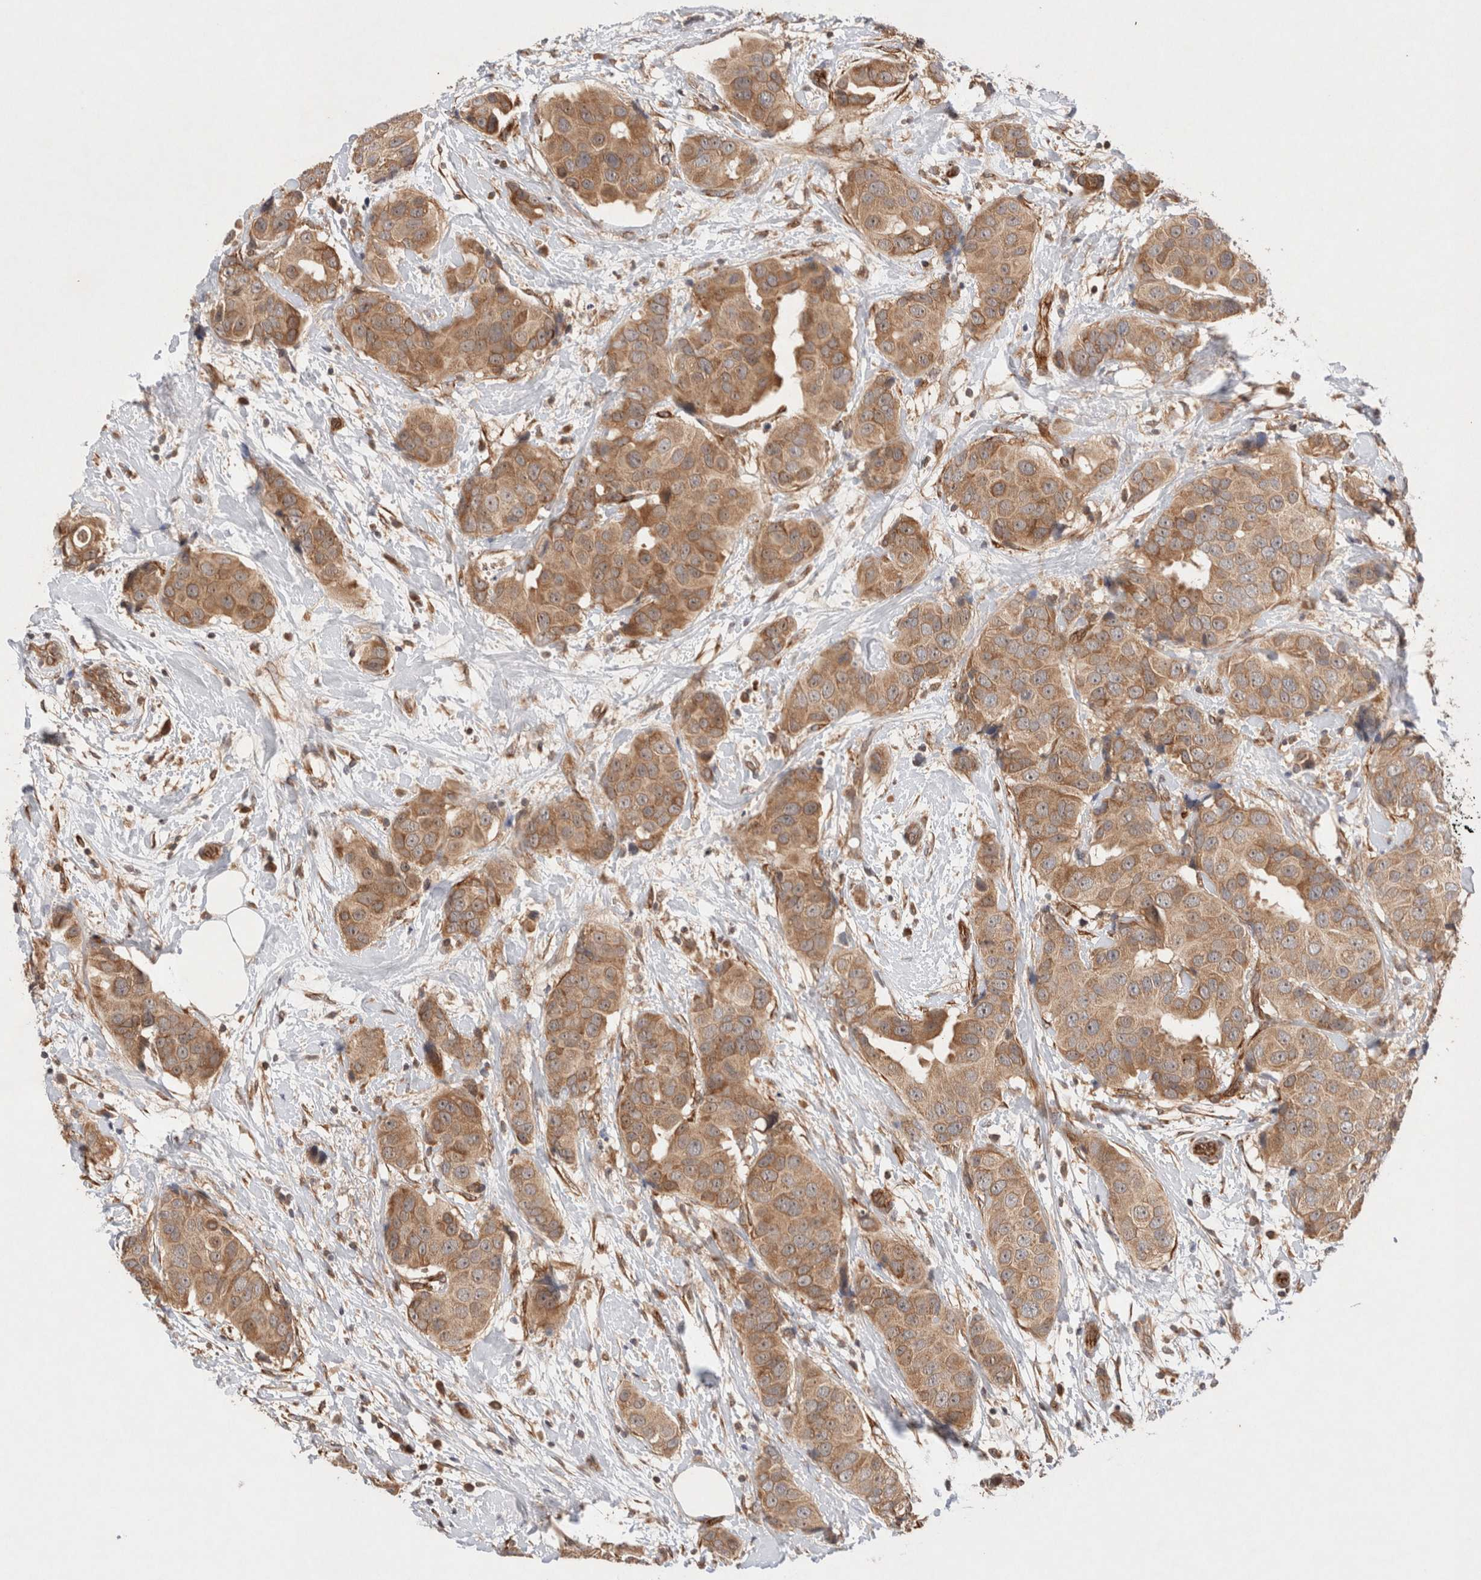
{"staining": {"intensity": "moderate", "quantity": ">75%", "location": "cytoplasmic/membranous"}, "tissue": "breast cancer", "cell_type": "Tumor cells", "image_type": "cancer", "snomed": [{"axis": "morphology", "description": "Normal tissue, NOS"}, {"axis": "morphology", "description": "Duct carcinoma"}, {"axis": "topography", "description": "Breast"}], "caption": "Protein expression analysis of breast cancer demonstrates moderate cytoplasmic/membranous staining in about >75% of tumor cells. (DAB (3,3'-diaminobenzidine) = brown stain, brightfield microscopy at high magnification).", "gene": "KLHL20", "patient": {"sex": "female", "age": 39}}